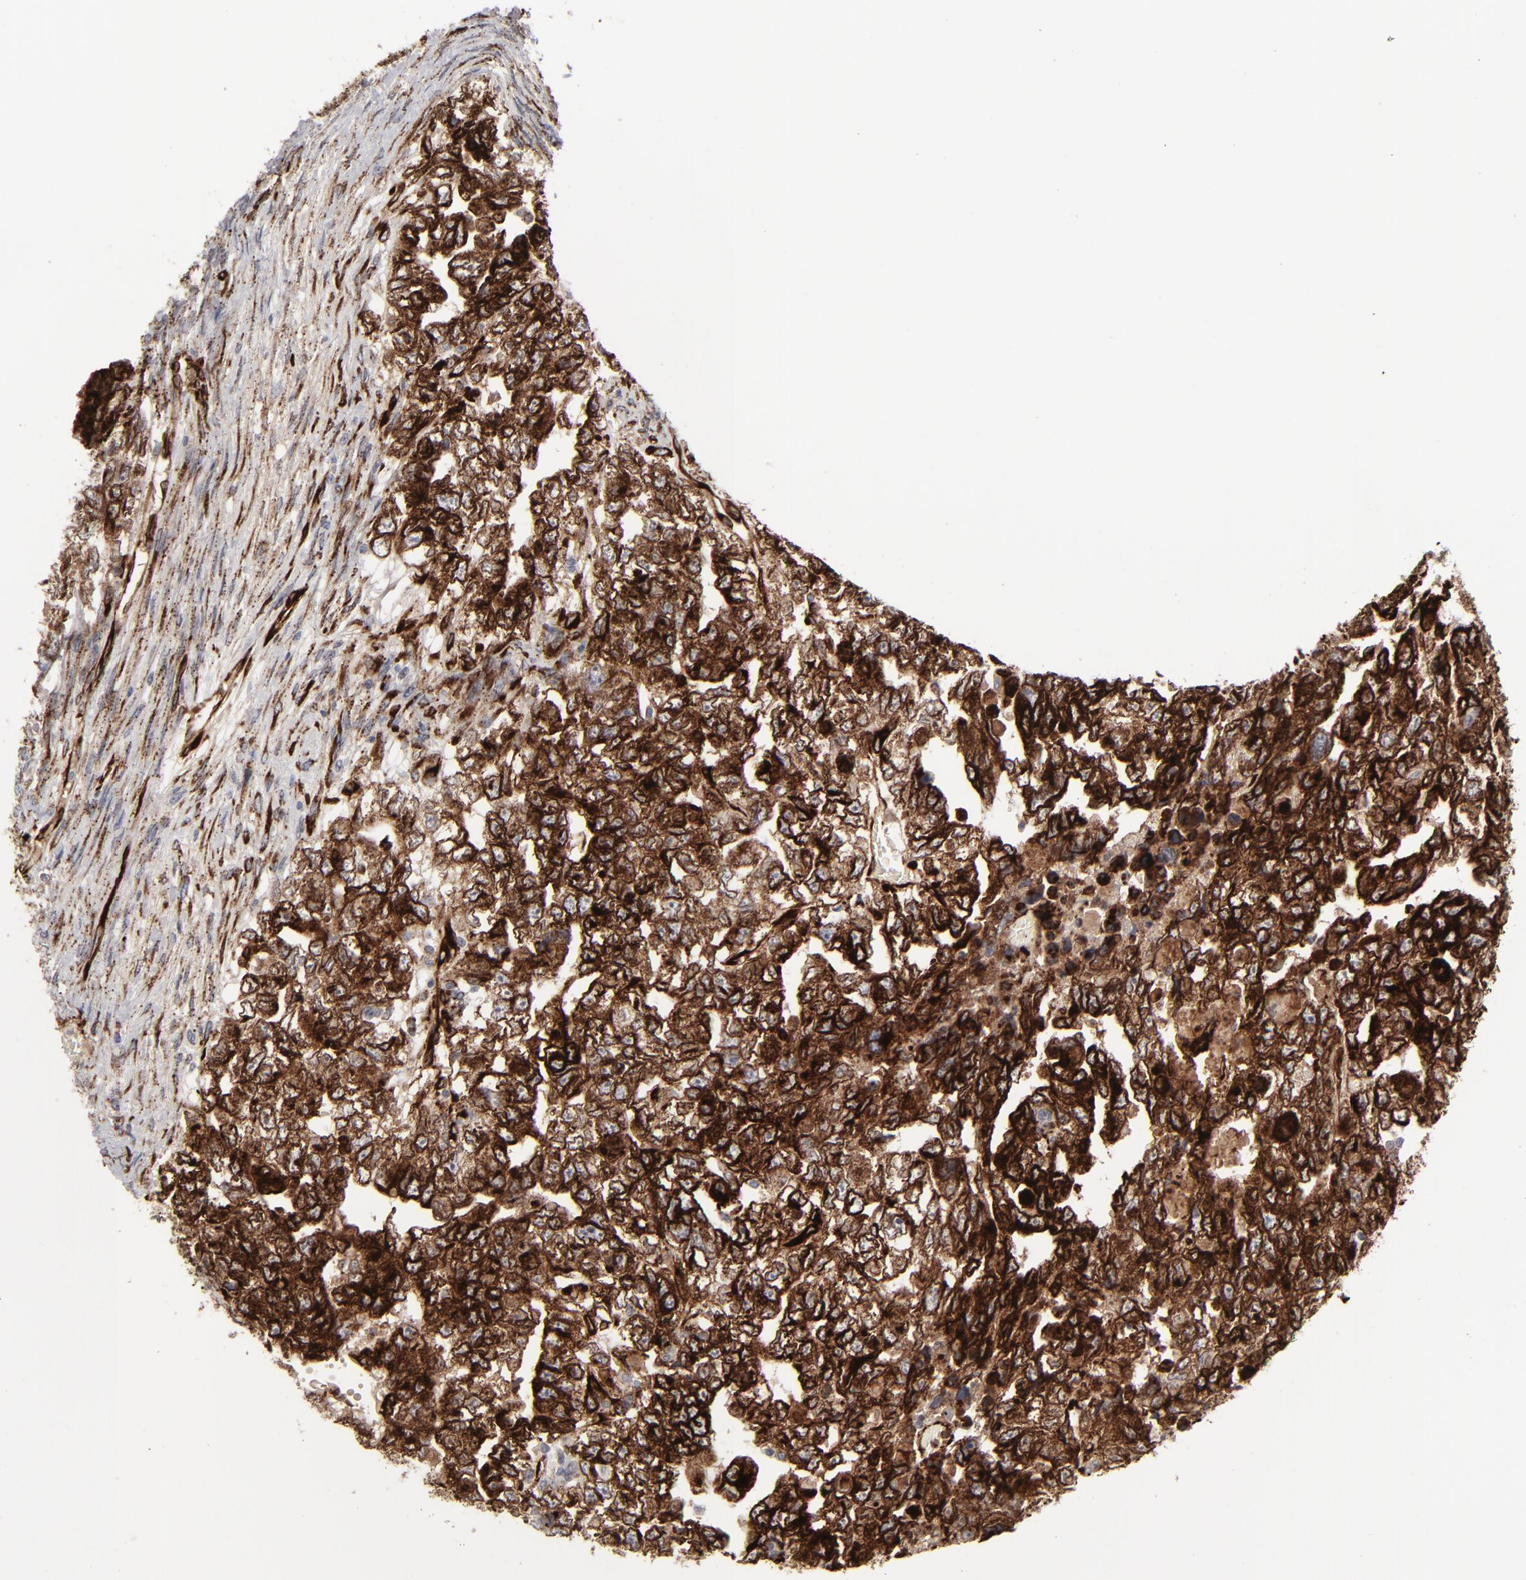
{"staining": {"intensity": "strong", "quantity": ">75%", "location": "cytoplasmic/membranous"}, "tissue": "testis cancer", "cell_type": "Tumor cells", "image_type": "cancer", "snomed": [{"axis": "morphology", "description": "Carcinoma, Embryonal, NOS"}, {"axis": "topography", "description": "Testis"}], "caption": "Protein staining reveals strong cytoplasmic/membranous staining in approximately >75% of tumor cells in testis cancer (embryonal carcinoma).", "gene": "SPARC", "patient": {"sex": "male", "age": 36}}